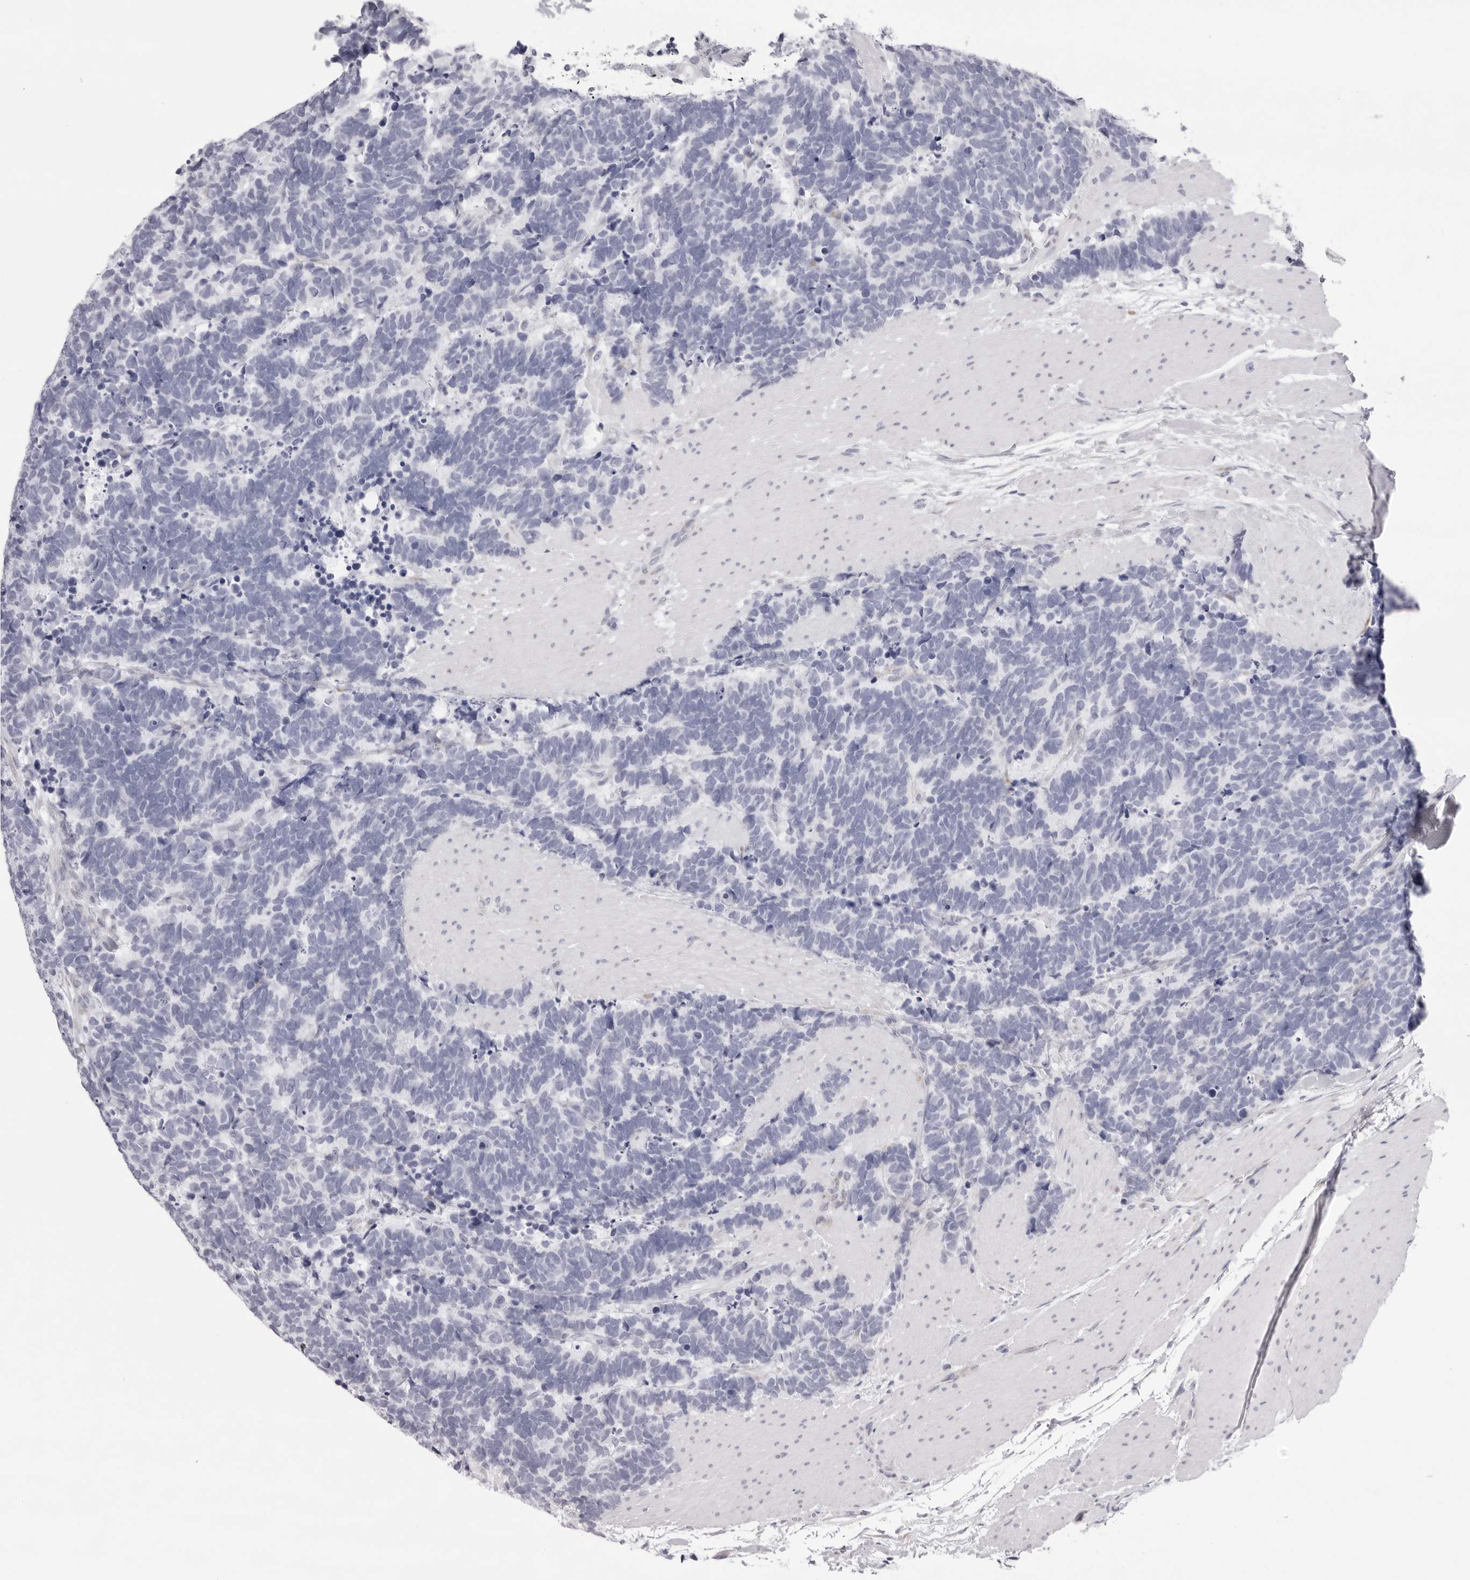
{"staining": {"intensity": "negative", "quantity": "none", "location": "none"}, "tissue": "carcinoid", "cell_type": "Tumor cells", "image_type": "cancer", "snomed": [{"axis": "morphology", "description": "Carcinoma, NOS"}, {"axis": "morphology", "description": "Carcinoid, malignant, NOS"}, {"axis": "topography", "description": "Urinary bladder"}], "caption": "Human carcinoid stained for a protein using immunohistochemistry demonstrates no staining in tumor cells.", "gene": "SMIM2", "patient": {"sex": "male", "age": 57}}